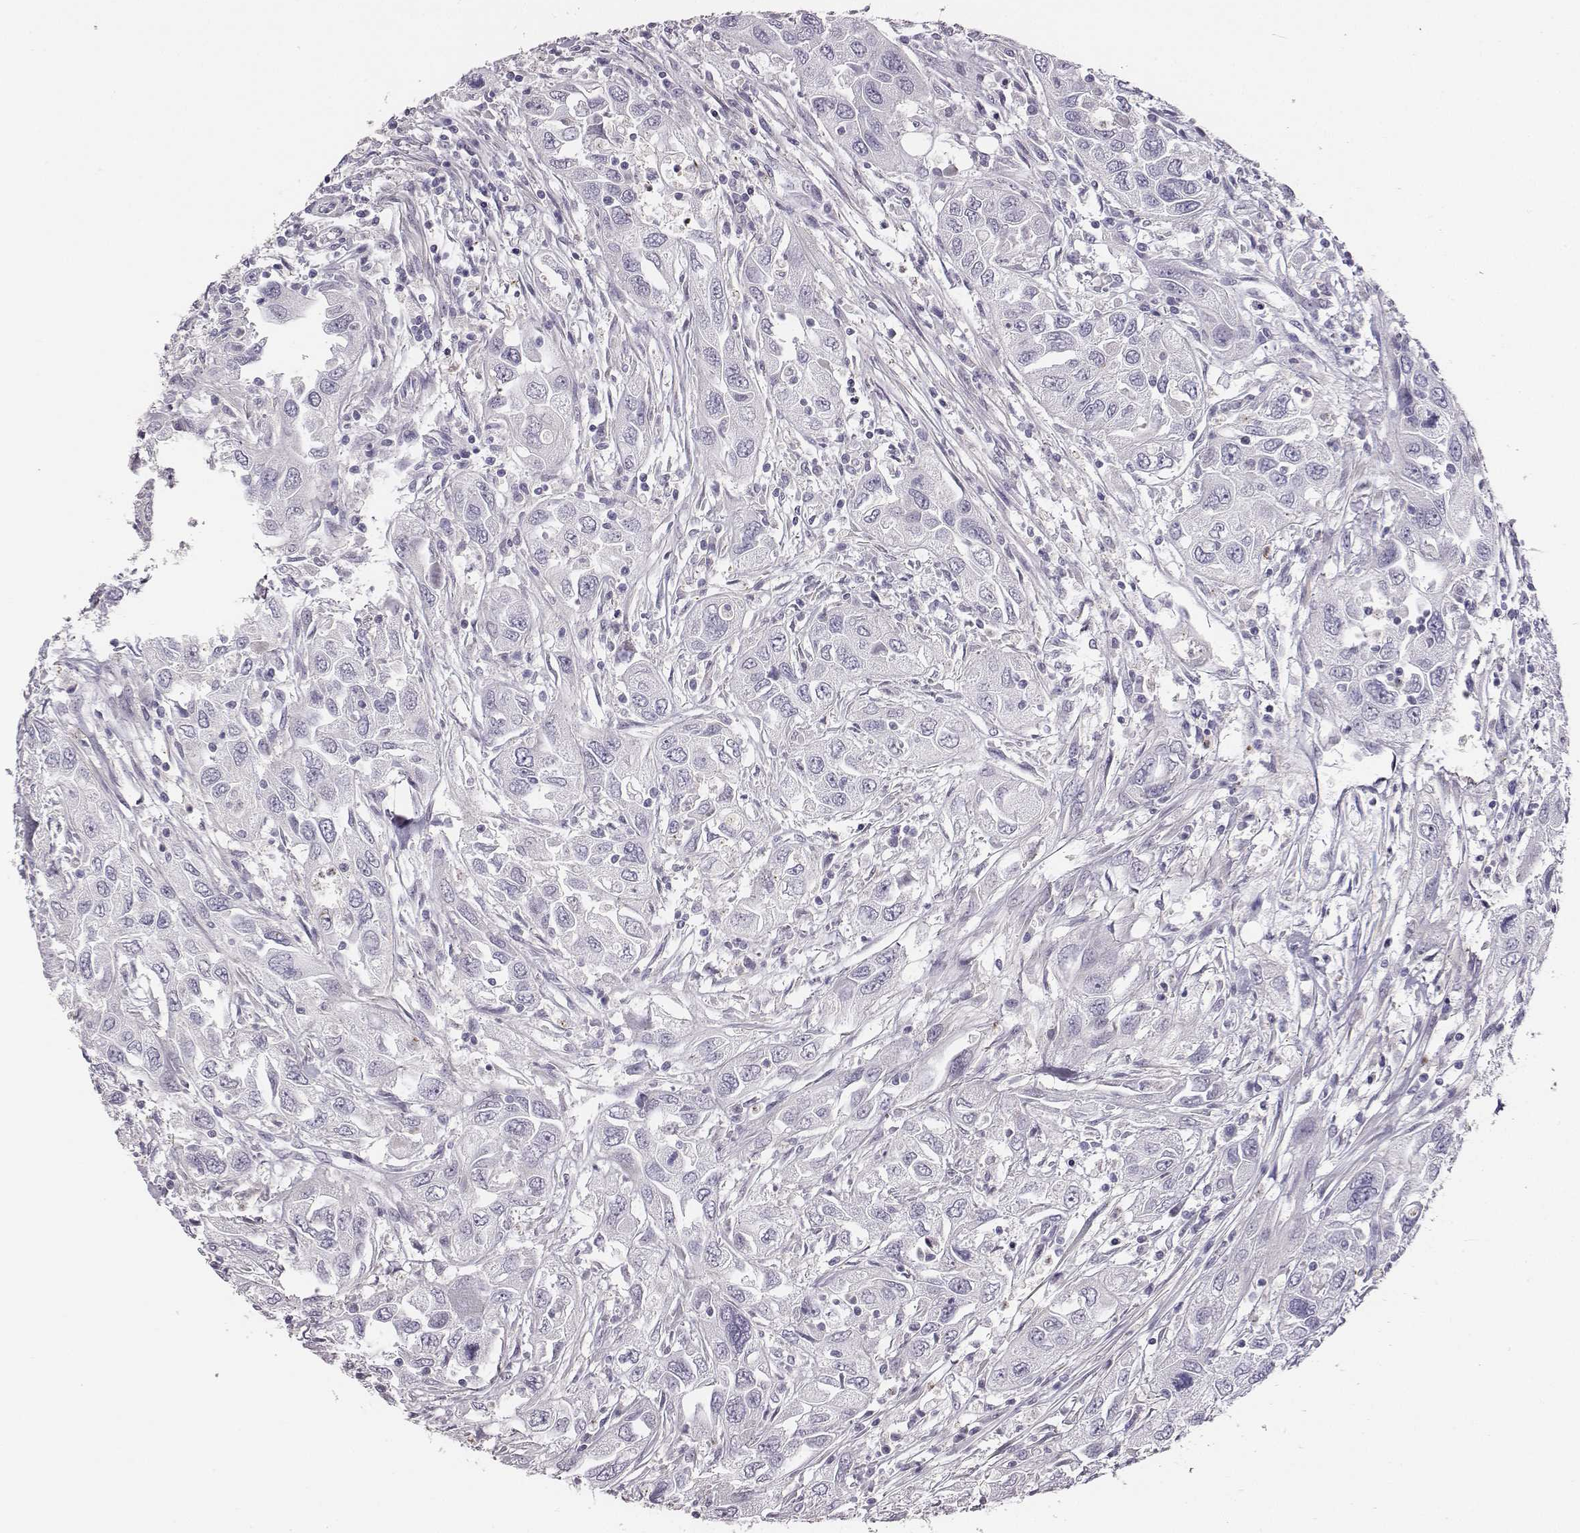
{"staining": {"intensity": "negative", "quantity": "none", "location": "none"}, "tissue": "urothelial cancer", "cell_type": "Tumor cells", "image_type": "cancer", "snomed": [{"axis": "morphology", "description": "Urothelial carcinoma, High grade"}, {"axis": "topography", "description": "Urinary bladder"}], "caption": "Immunohistochemistry (IHC) of high-grade urothelial carcinoma reveals no expression in tumor cells.", "gene": "ADAM7", "patient": {"sex": "male", "age": 76}}